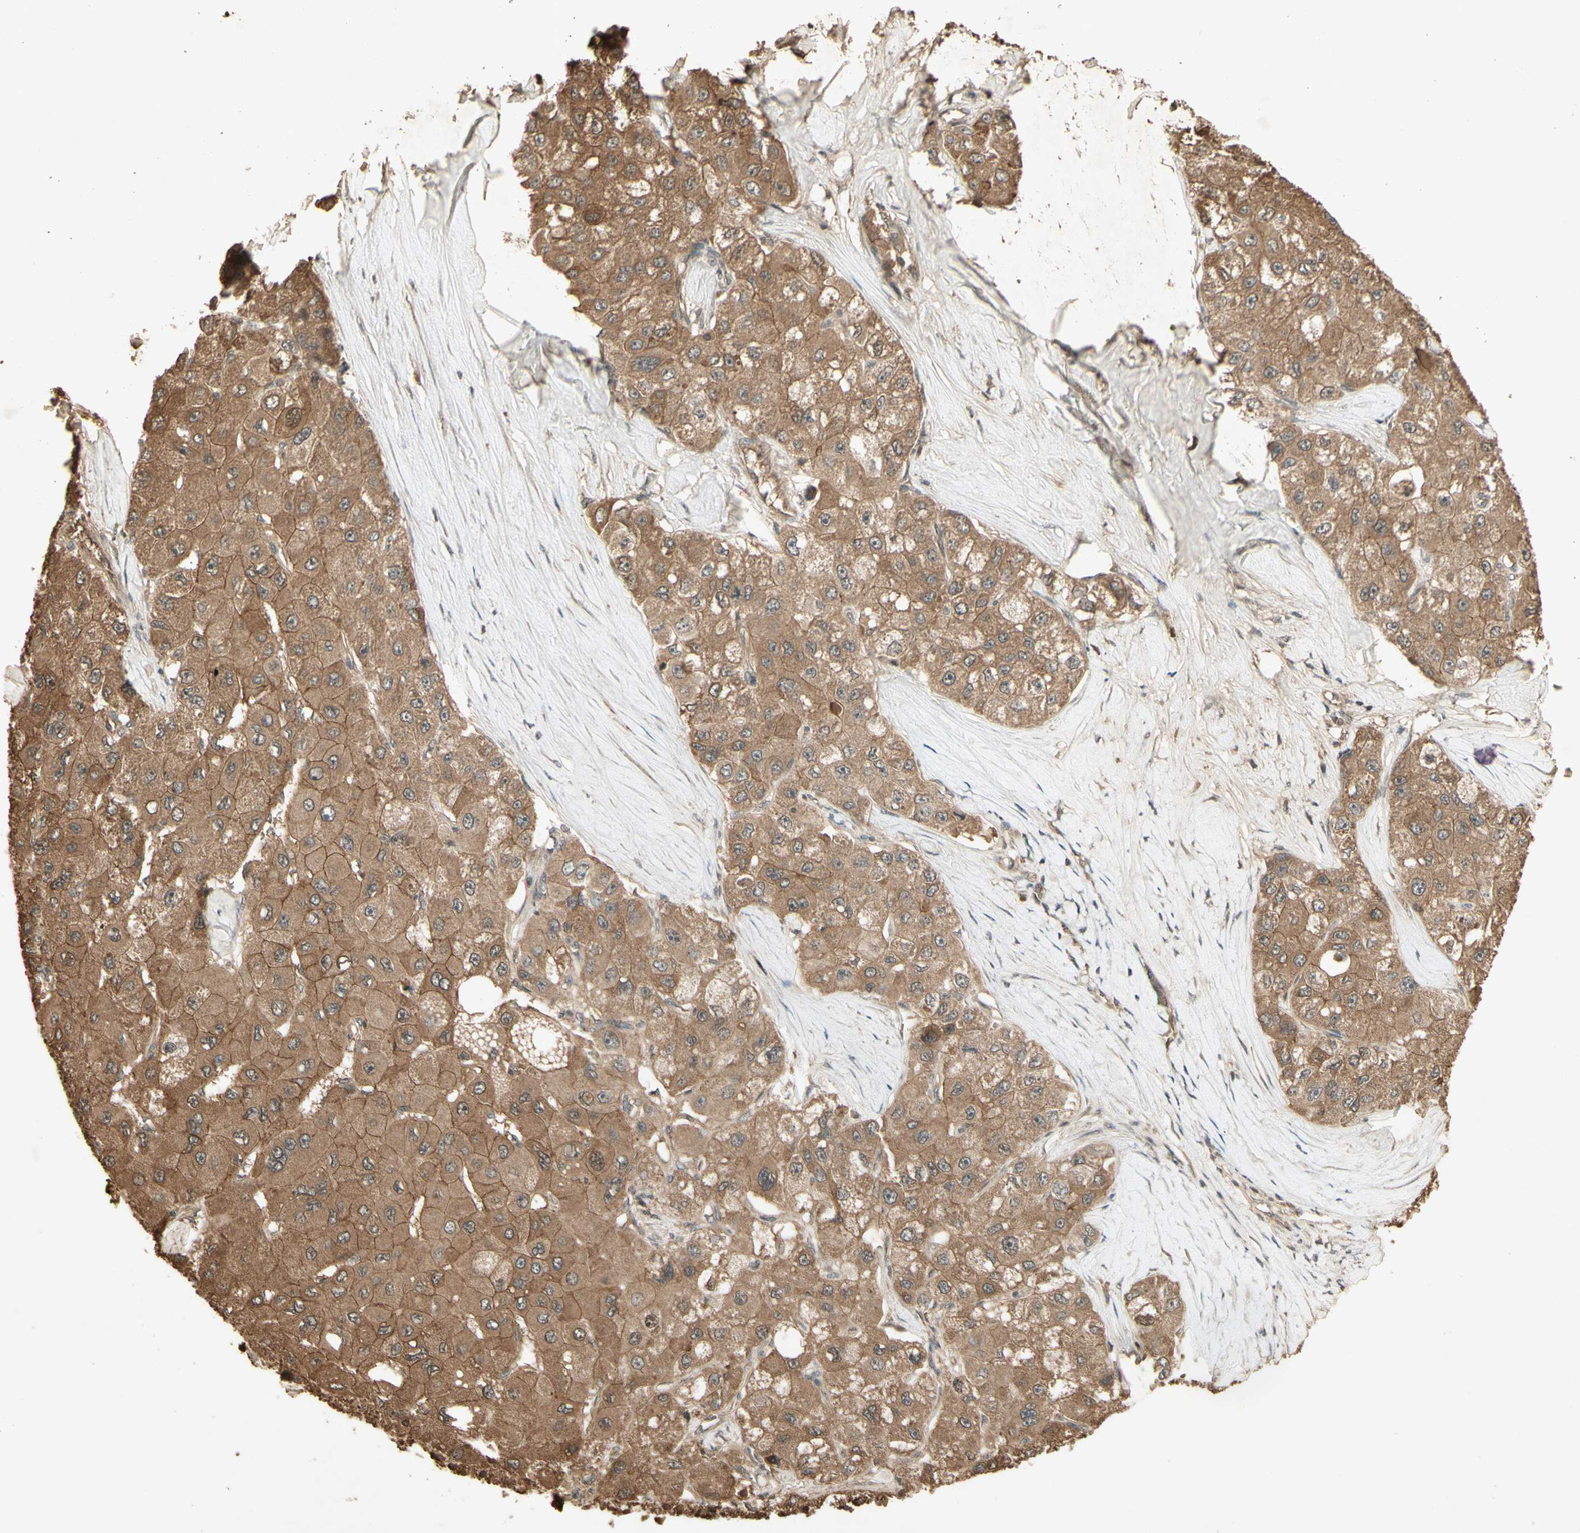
{"staining": {"intensity": "moderate", "quantity": ">75%", "location": "cytoplasmic/membranous"}, "tissue": "liver cancer", "cell_type": "Tumor cells", "image_type": "cancer", "snomed": [{"axis": "morphology", "description": "Carcinoma, Hepatocellular, NOS"}, {"axis": "topography", "description": "Liver"}], "caption": "Protein staining of liver cancer (hepatocellular carcinoma) tissue shows moderate cytoplasmic/membranous expression in approximately >75% of tumor cells.", "gene": "SMAD9", "patient": {"sex": "male", "age": 80}}